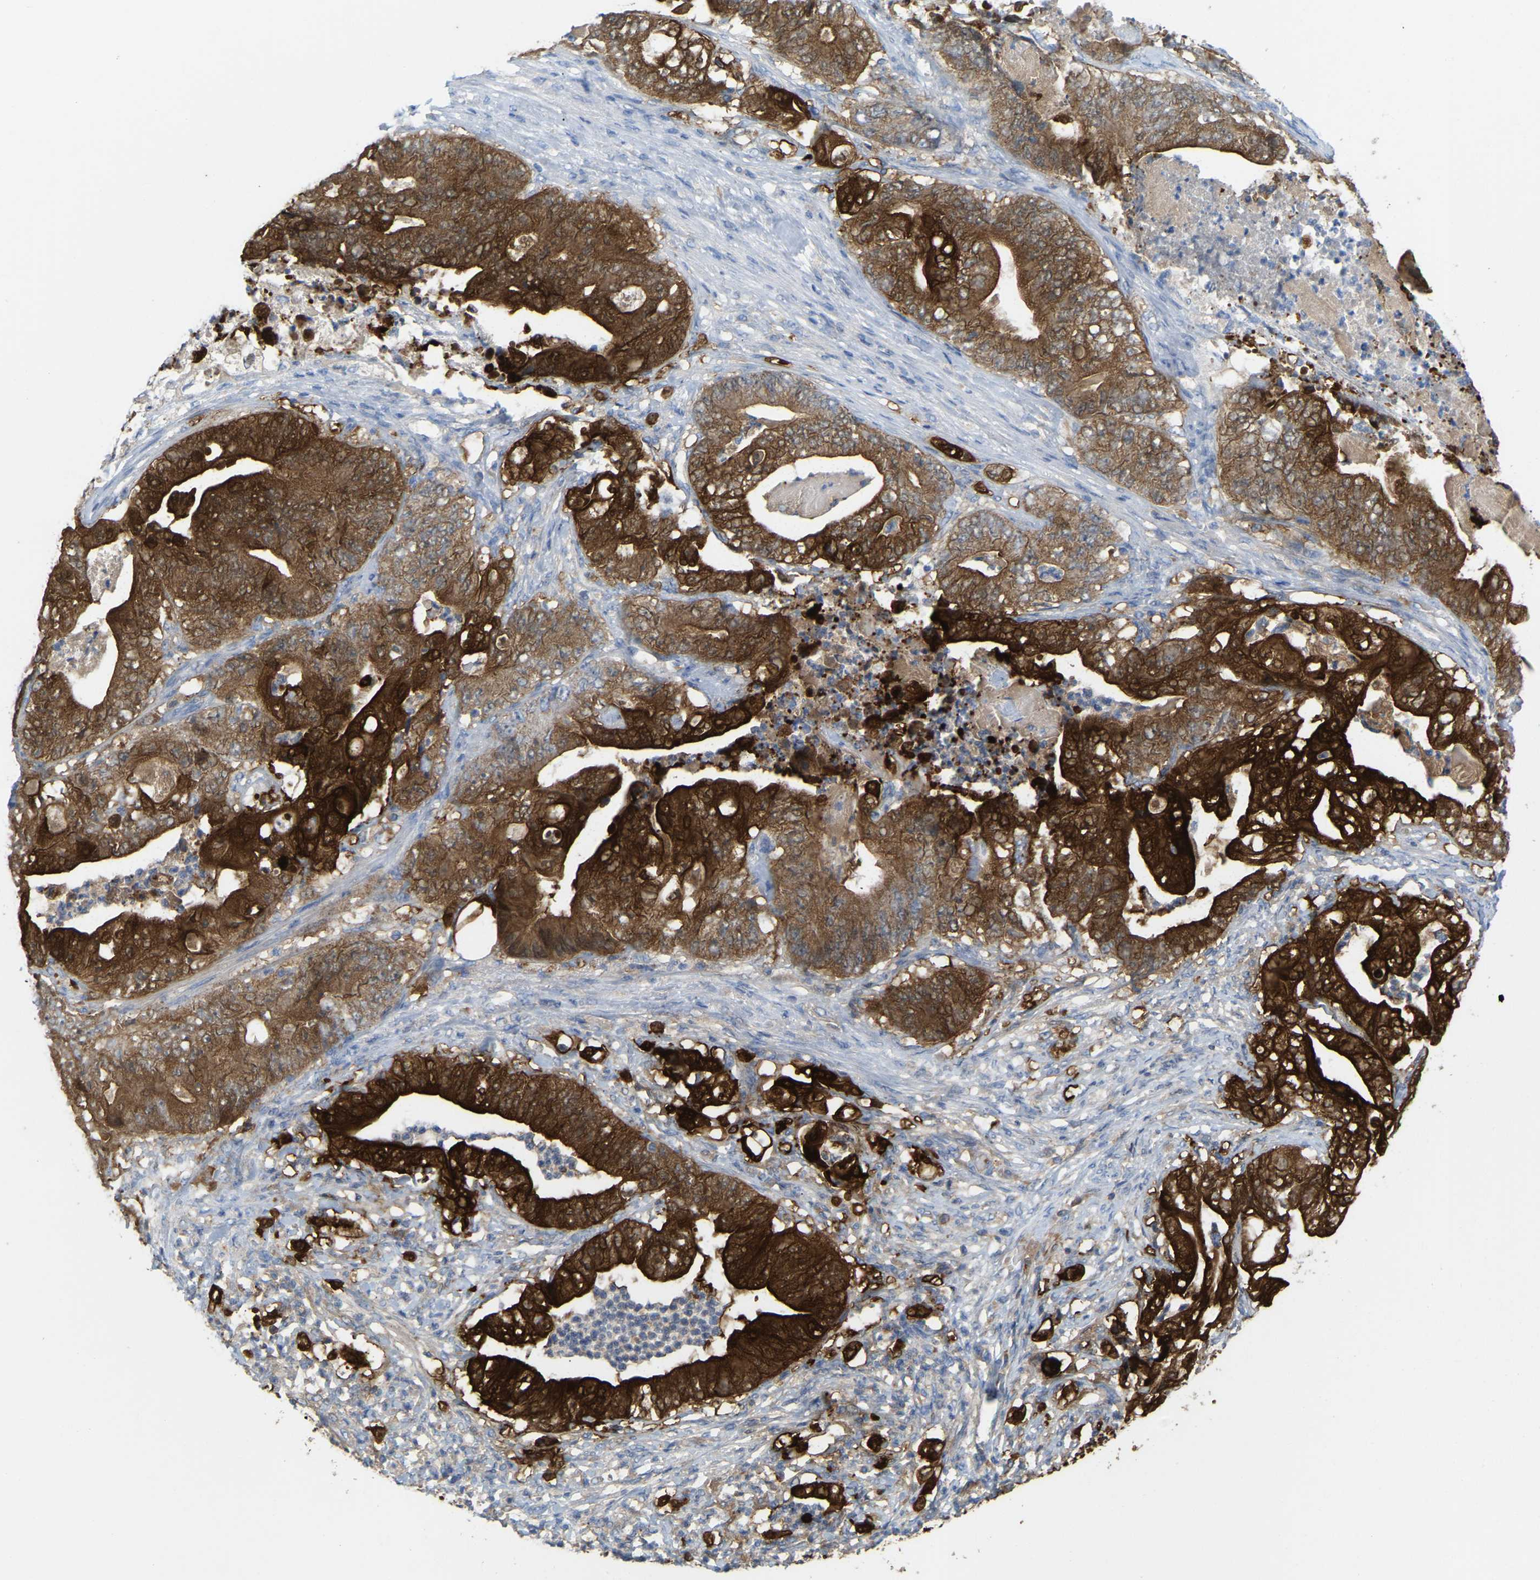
{"staining": {"intensity": "strong", "quantity": ">75%", "location": "cytoplasmic/membranous"}, "tissue": "stomach cancer", "cell_type": "Tumor cells", "image_type": "cancer", "snomed": [{"axis": "morphology", "description": "Adenocarcinoma, NOS"}, {"axis": "topography", "description": "Stomach"}], "caption": "Brown immunohistochemical staining in human stomach cancer demonstrates strong cytoplasmic/membranous staining in approximately >75% of tumor cells.", "gene": "SERPINB5", "patient": {"sex": "female", "age": 73}}